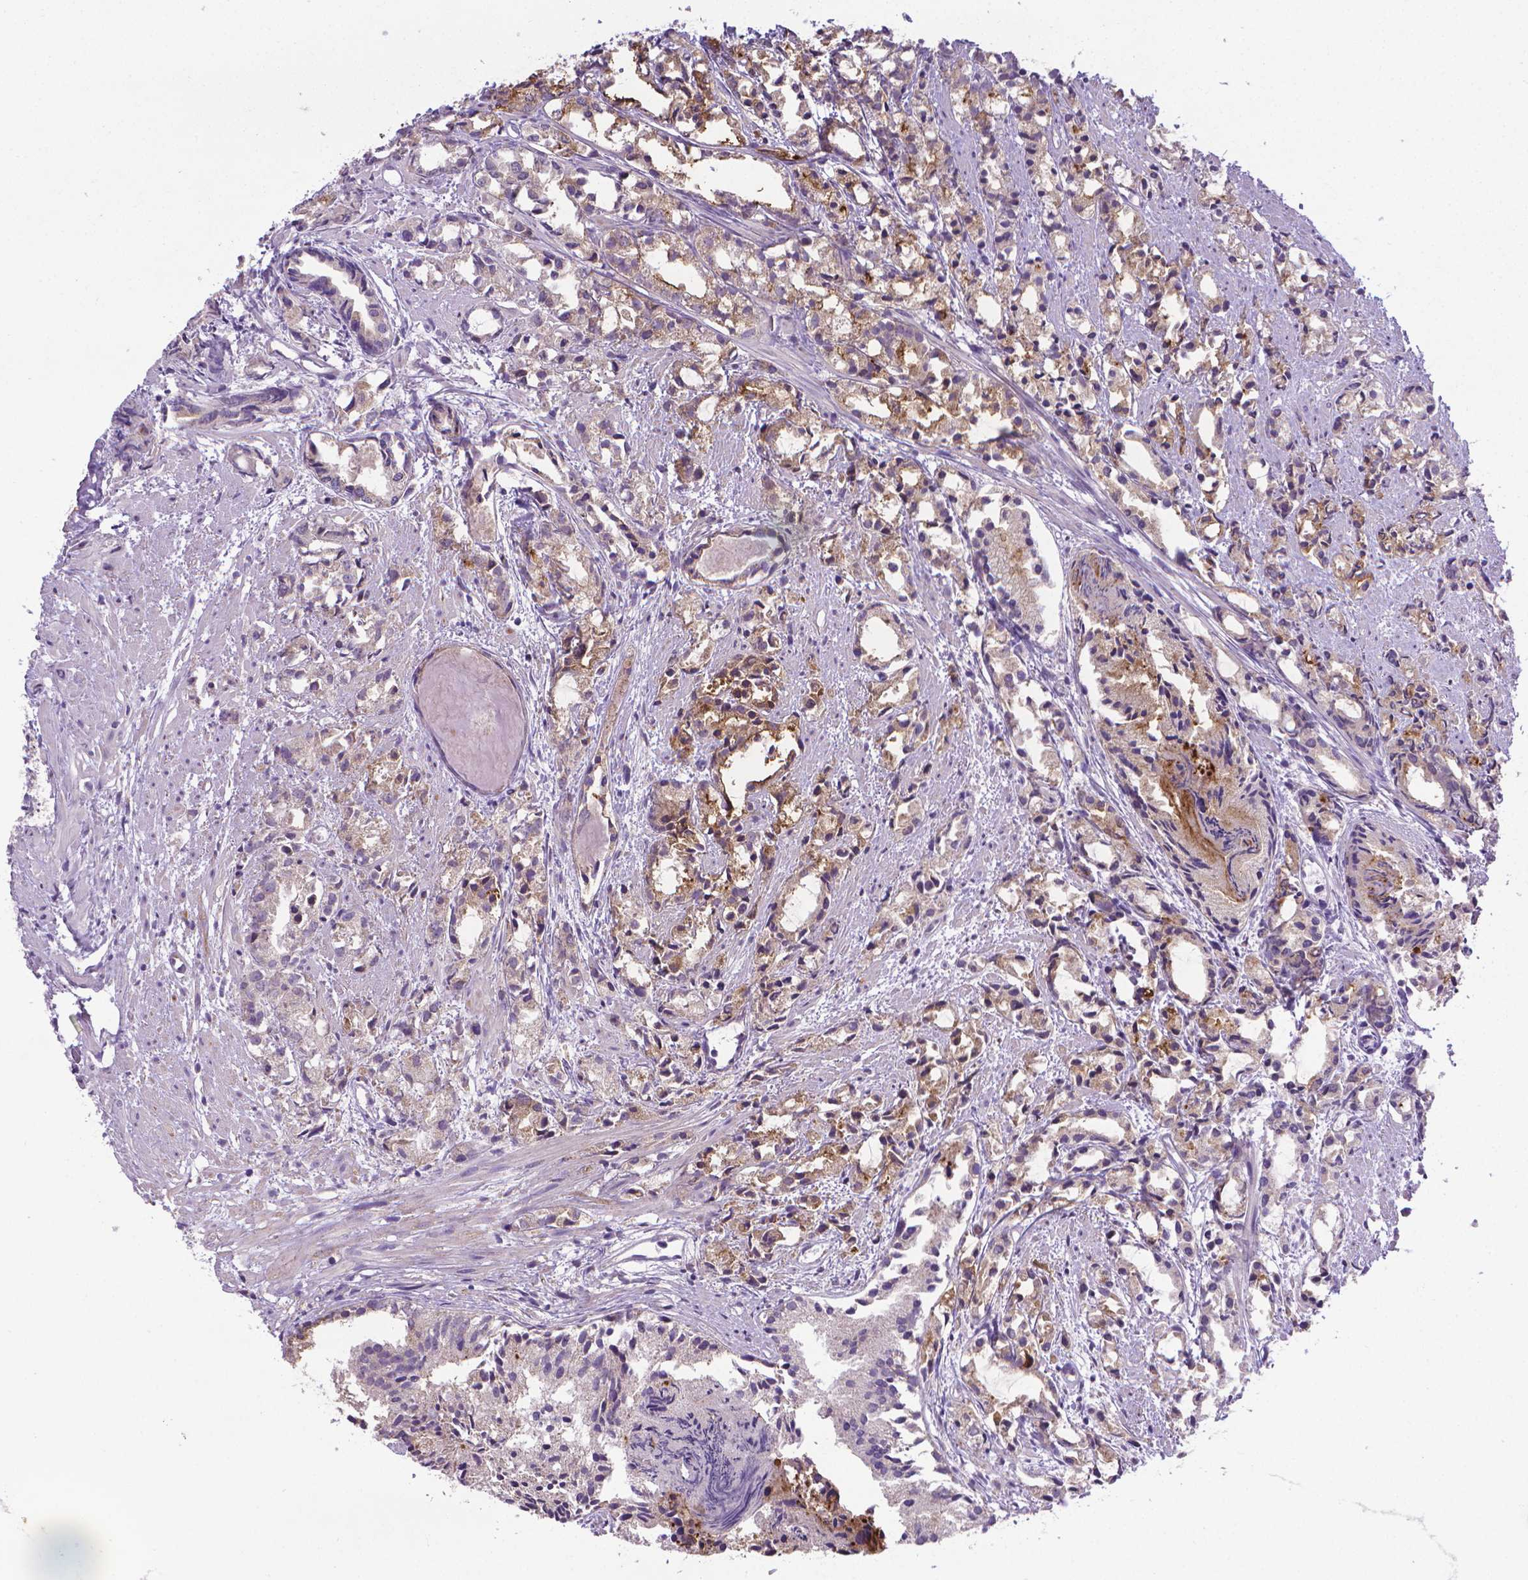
{"staining": {"intensity": "moderate", "quantity": "25%-75%", "location": "cytoplasmic/membranous"}, "tissue": "prostate cancer", "cell_type": "Tumor cells", "image_type": "cancer", "snomed": [{"axis": "morphology", "description": "Adenocarcinoma, High grade"}, {"axis": "topography", "description": "Prostate"}], "caption": "Prostate cancer (high-grade adenocarcinoma) was stained to show a protein in brown. There is medium levels of moderate cytoplasmic/membranous positivity in about 25%-75% of tumor cells. (DAB IHC, brown staining for protein, blue staining for nuclei).", "gene": "GPR63", "patient": {"sex": "male", "age": 79}}